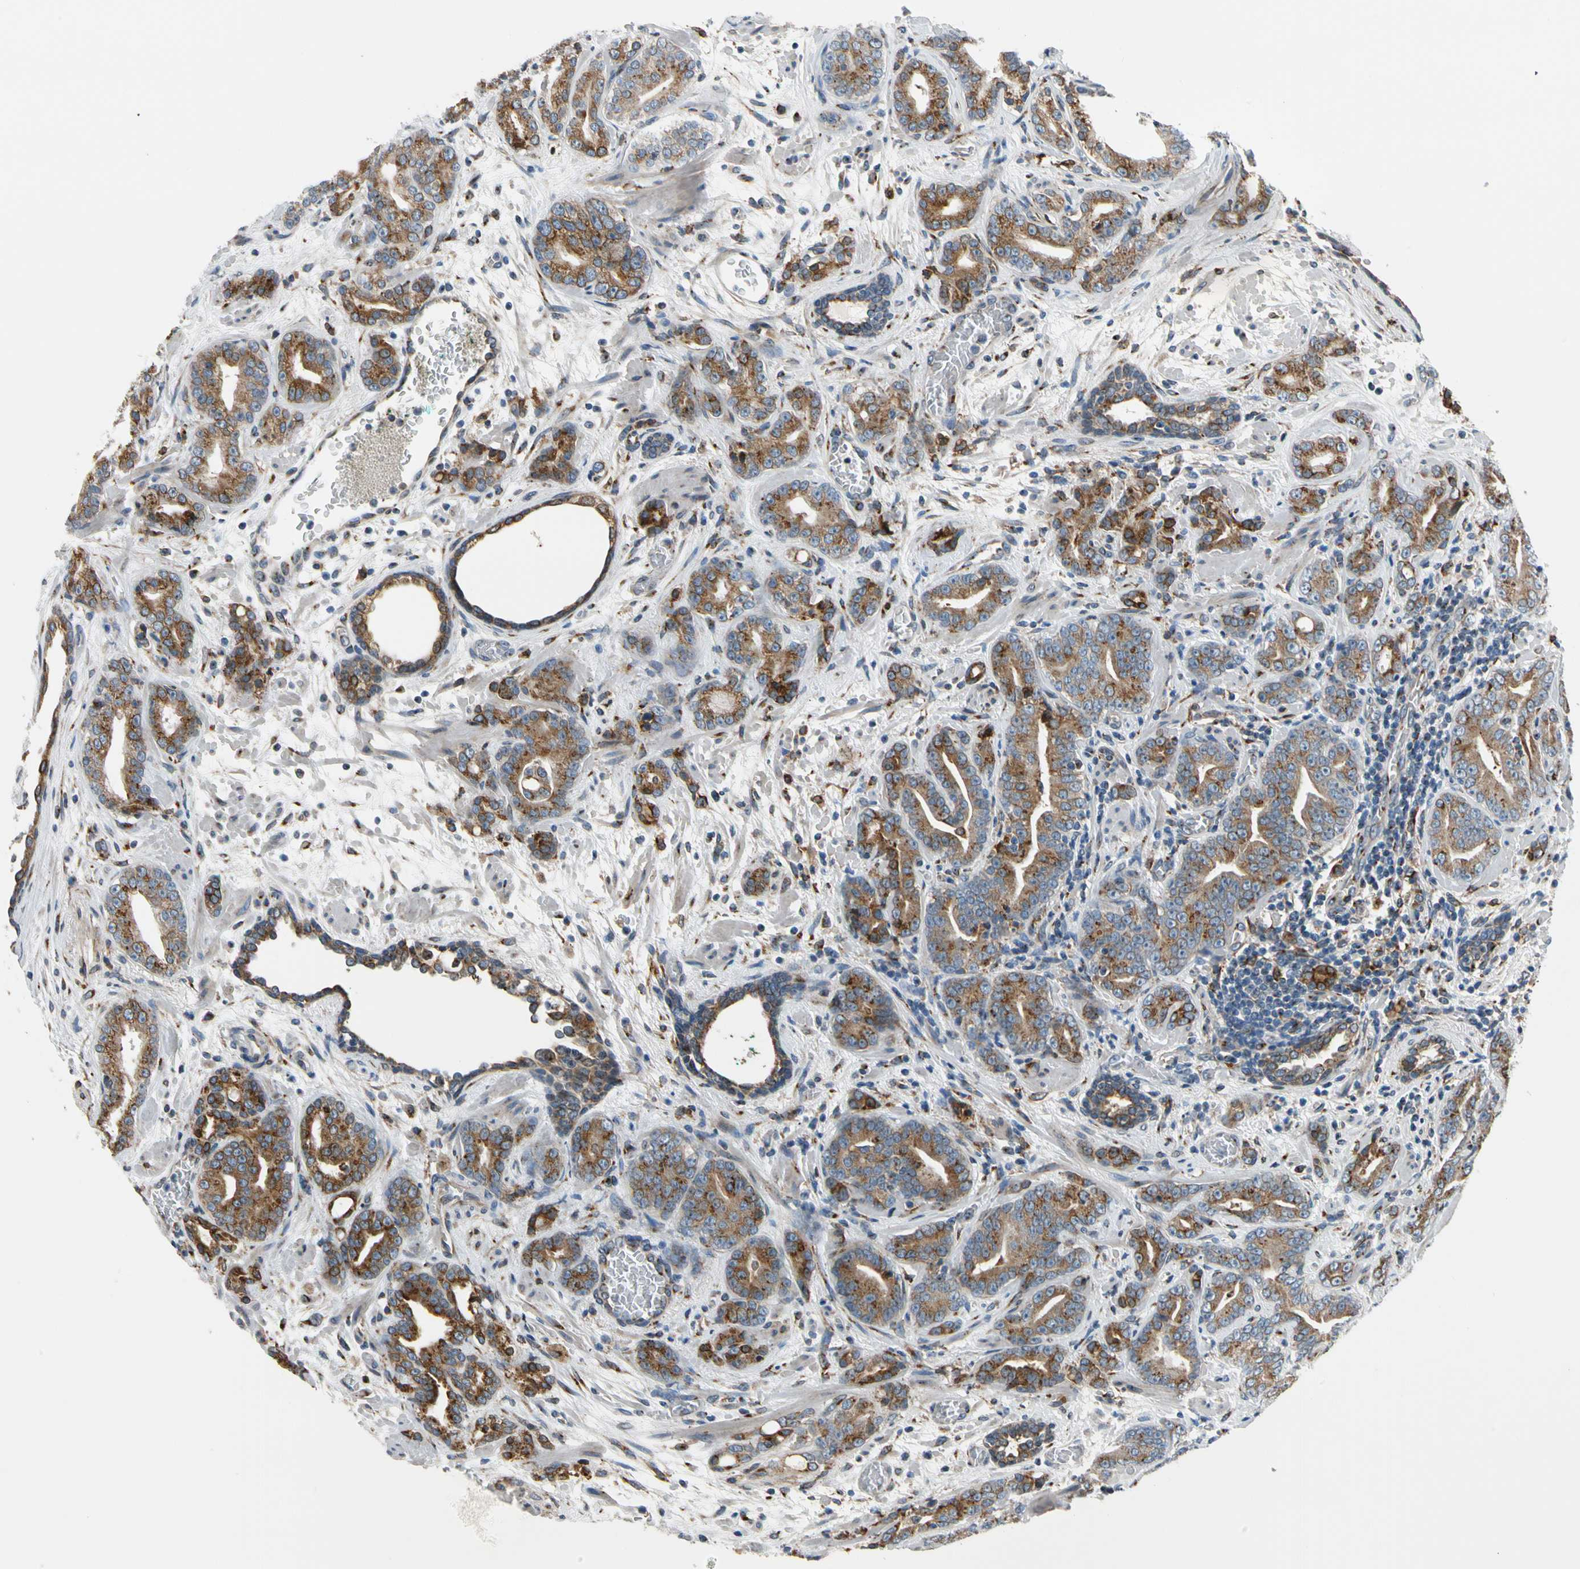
{"staining": {"intensity": "moderate", "quantity": ">75%", "location": "cytoplasmic/membranous"}, "tissue": "prostate cancer", "cell_type": "Tumor cells", "image_type": "cancer", "snomed": [{"axis": "morphology", "description": "Adenocarcinoma, Low grade"}, {"axis": "topography", "description": "Prostate"}], "caption": "Prostate low-grade adenocarcinoma was stained to show a protein in brown. There is medium levels of moderate cytoplasmic/membranous staining in approximately >75% of tumor cells. Nuclei are stained in blue.", "gene": "NUCB1", "patient": {"sex": "male", "age": 63}}